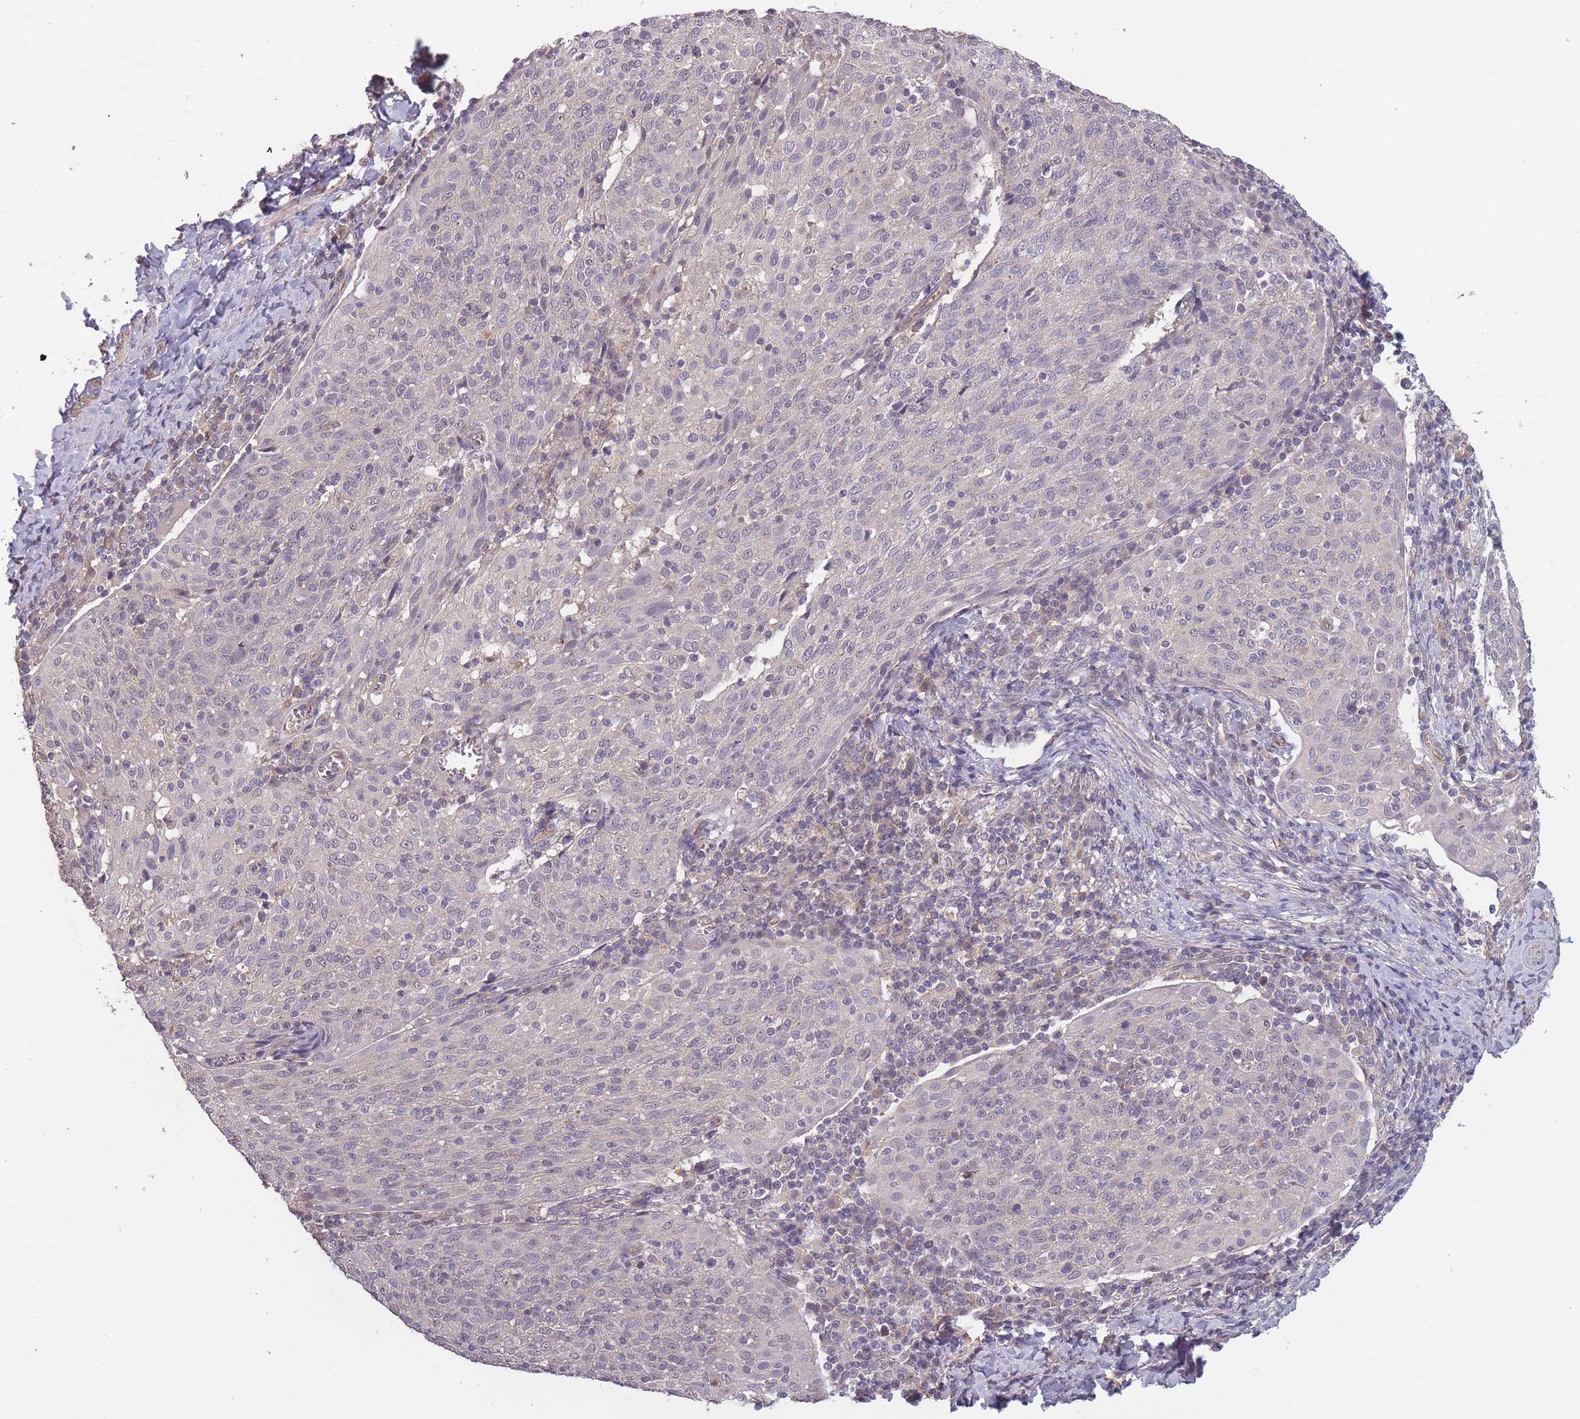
{"staining": {"intensity": "negative", "quantity": "none", "location": "none"}, "tissue": "cervical cancer", "cell_type": "Tumor cells", "image_type": "cancer", "snomed": [{"axis": "morphology", "description": "Squamous cell carcinoma, NOS"}, {"axis": "topography", "description": "Cervix"}], "caption": "A micrograph of human squamous cell carcinoma (cervical) is negative for staining in tumor cells.", "gene": "KIAA1755", "patient": {"sex": "female", "age": 52}}